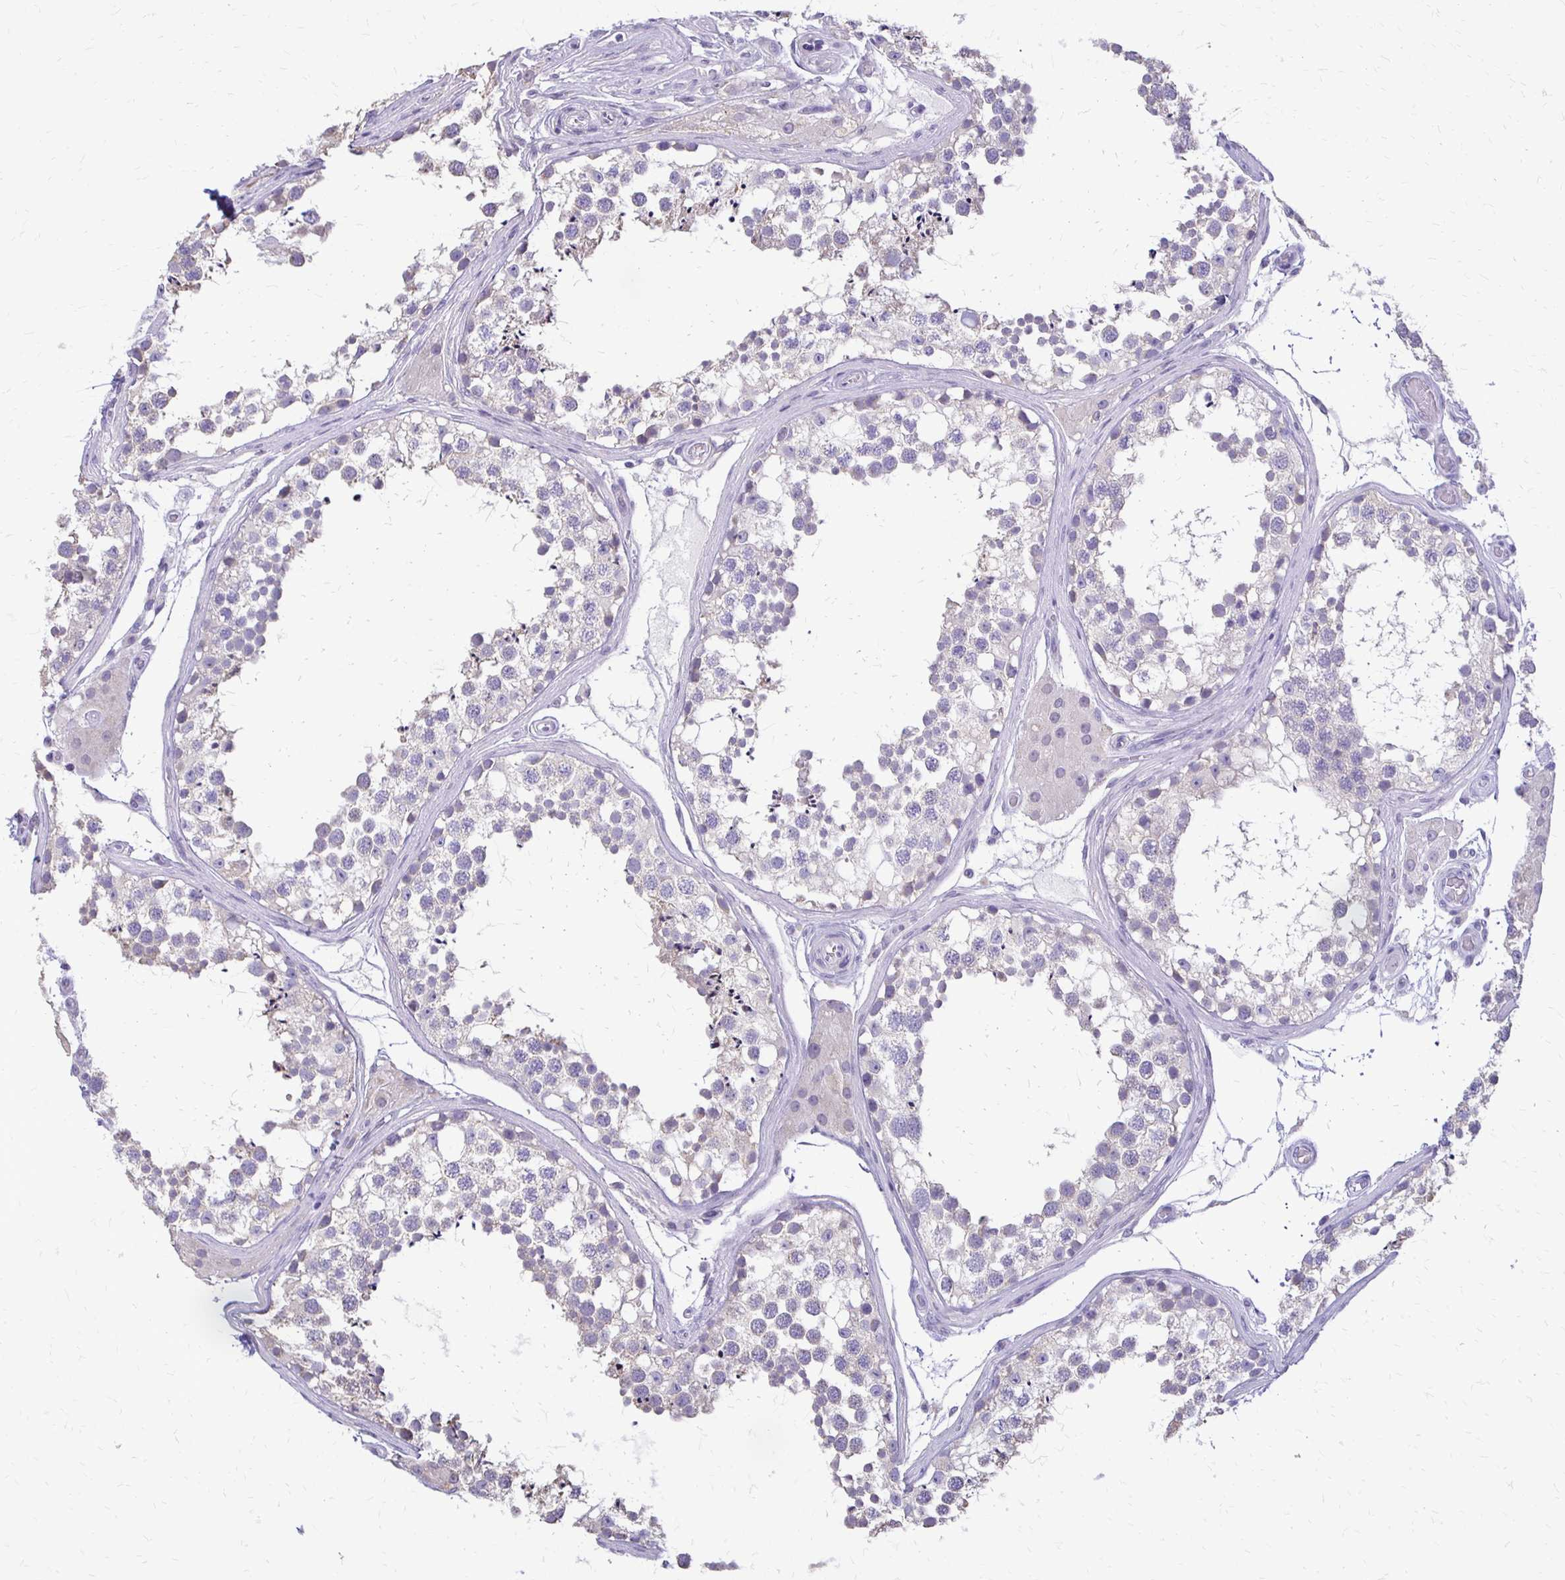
{"staining": {"intensity": "weak", "quantity": "<25%", "location": "cytoplasmic/membranous"}, "tissue": "testis", "cell_type": "Cells in seminiferous ducts", "image_type": "normal", "snomed": [{"axis": "morphology", "description": "Normal tissue, NOS"}, {"axis": "morphology", "description": "Seminoma, NOS"}, {"axis": "topography", "description": "Testis"}], "caption": "The micrograph exhibits no significant expression in cells in seminiferous ducts of testis. (DAB immunohistochemistry with hematoxylin counter stain).", "gene": "ALPG", "patient": {"sex": "male", "age": 65}}